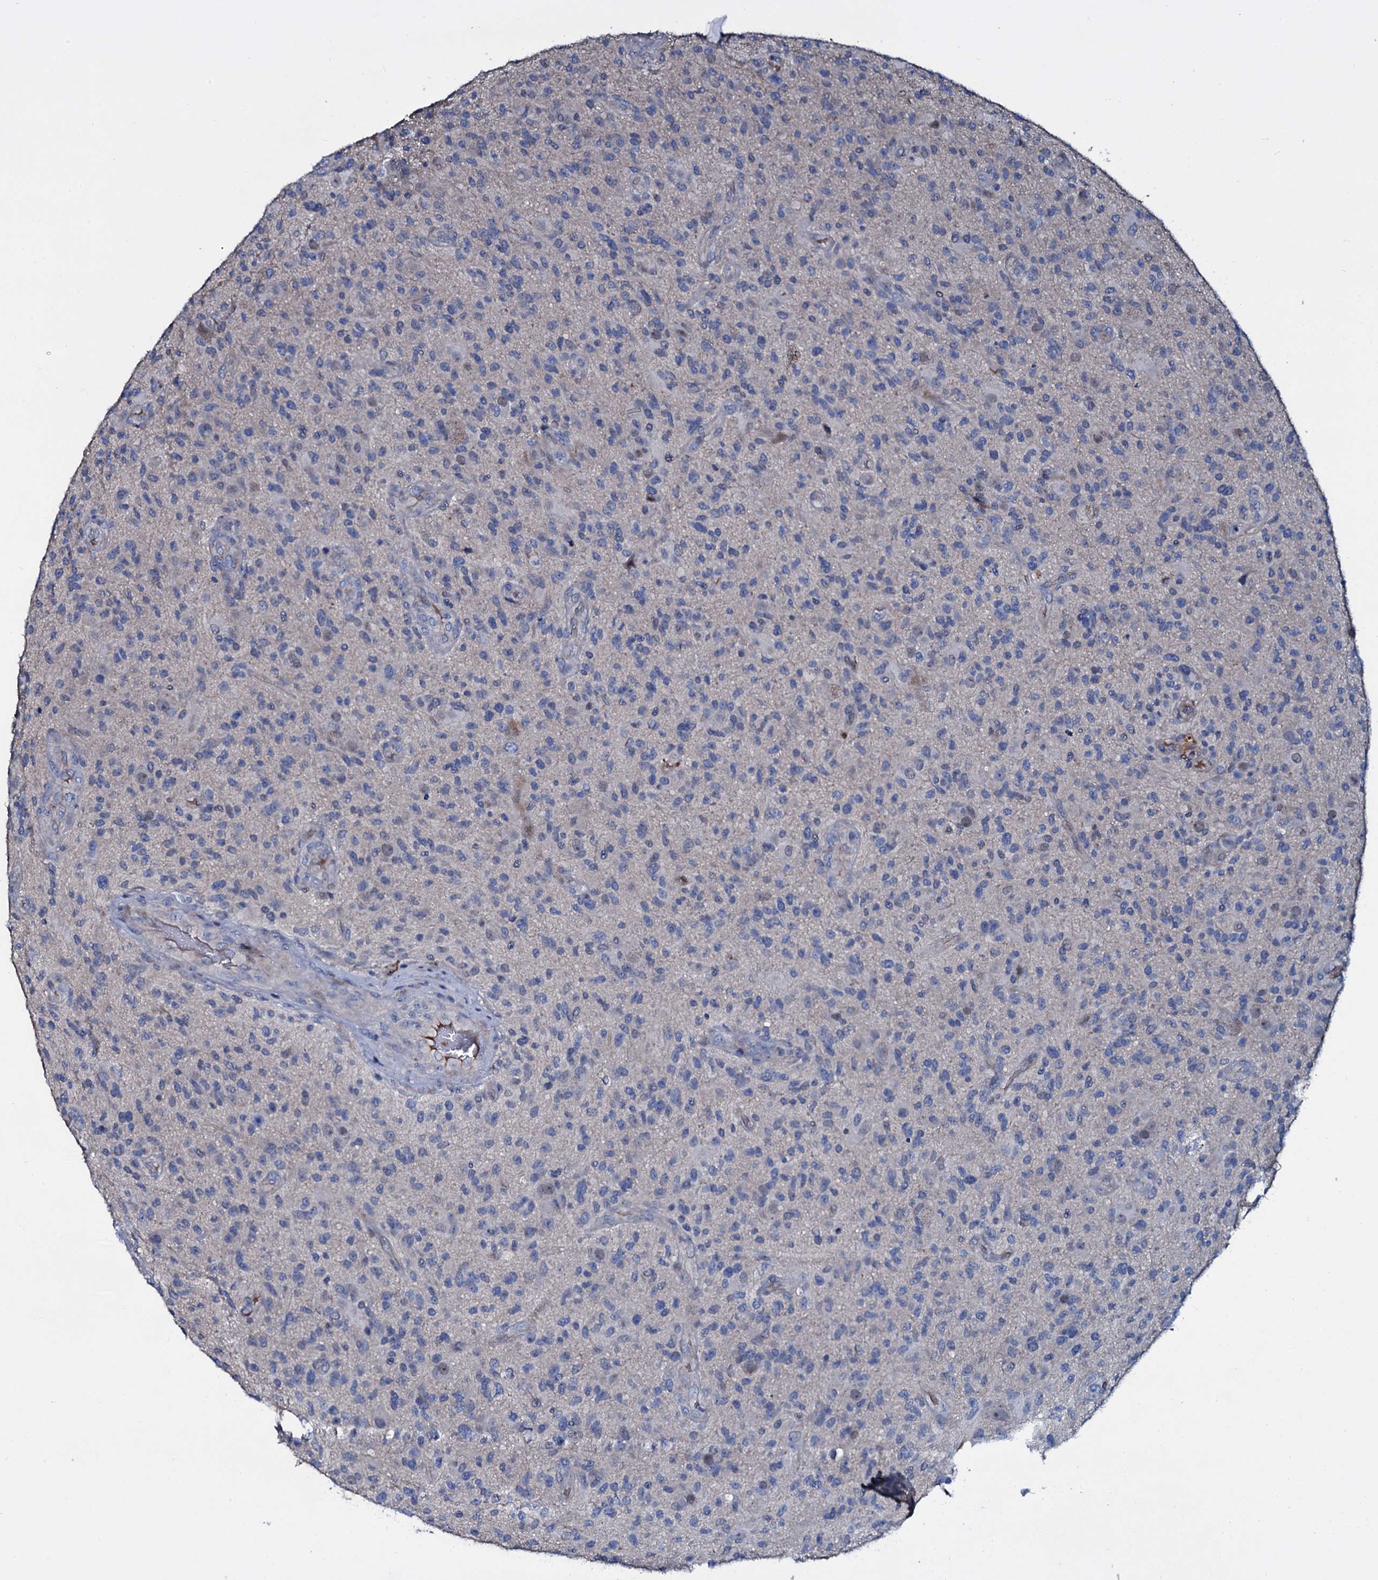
{"staining": {"intensity": "negative", "quantity": "none", "location": "none"}, "tissue": "glioma", "cell_type": "Tumor cells", "image_type": "cancer", "snomed": [{"axis": "morphology", "description": "Glioma, malignant, High grade"}, {"axis": "topography", "description": "Brain"}], "caption": "DAB immunohistochemical staining of malignant high-grade glioma shows no significant expression in tumor cells.", "gene": "LYG2", "patient": {"sex": "male", "age": 47}}